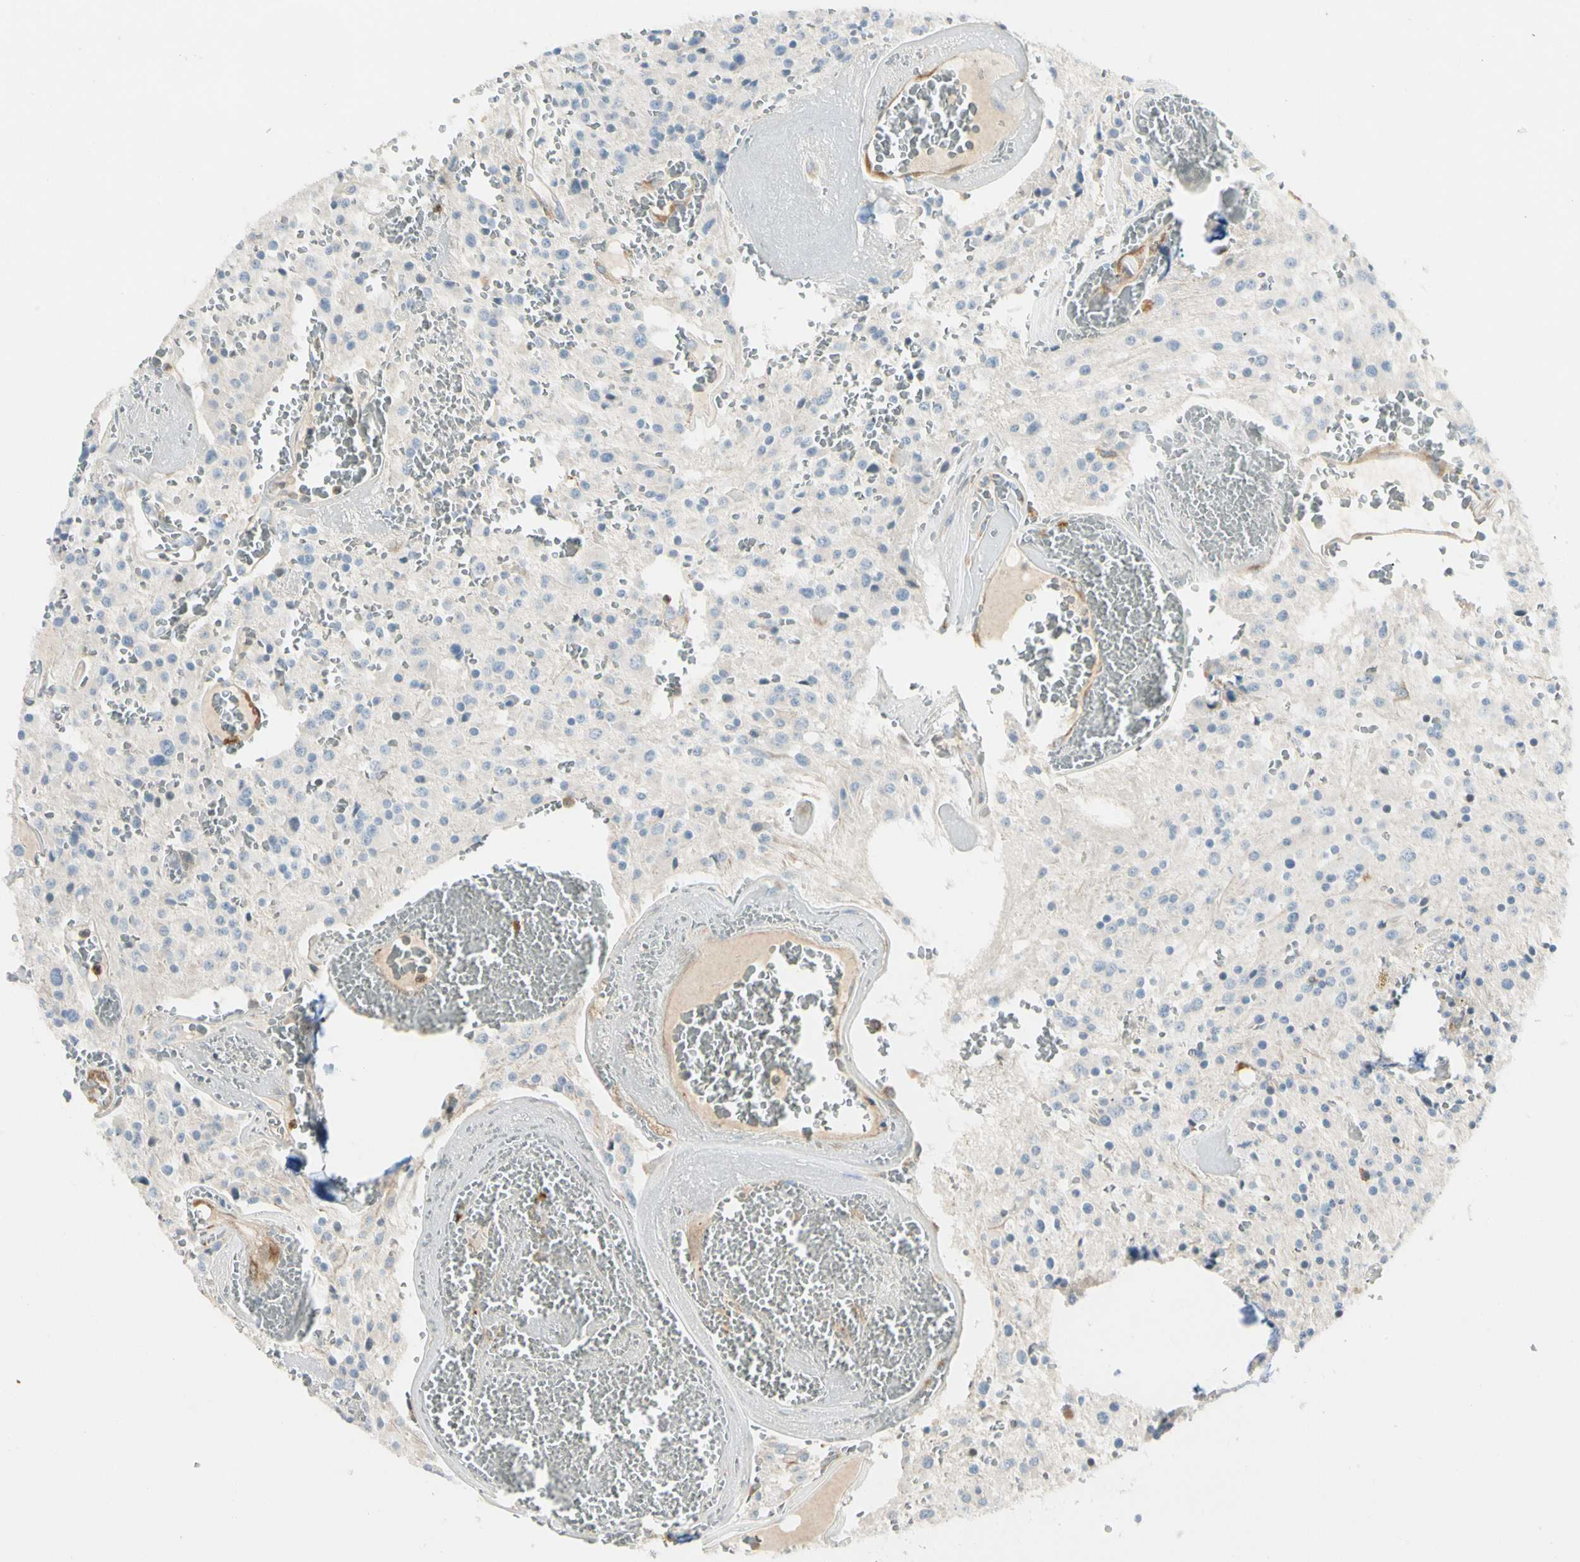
{"staining": {"intensity": "negative", "quantity": "none", "location": "none"}, "tissue": "glioma", "cell_type": "Tumor cells", "image_type": "cancer", "snomed": [{"axis": "morphology", "description": "Glioma, malignant, Low grade"}, {"axis": "topography", "description": "Brain"}], "caption": "The micrograph shows no staining of tumor cells in low-grade glioma (malignant).", "gene": "LPCAT2", "patient": {"sex": "male", "age": 58}}